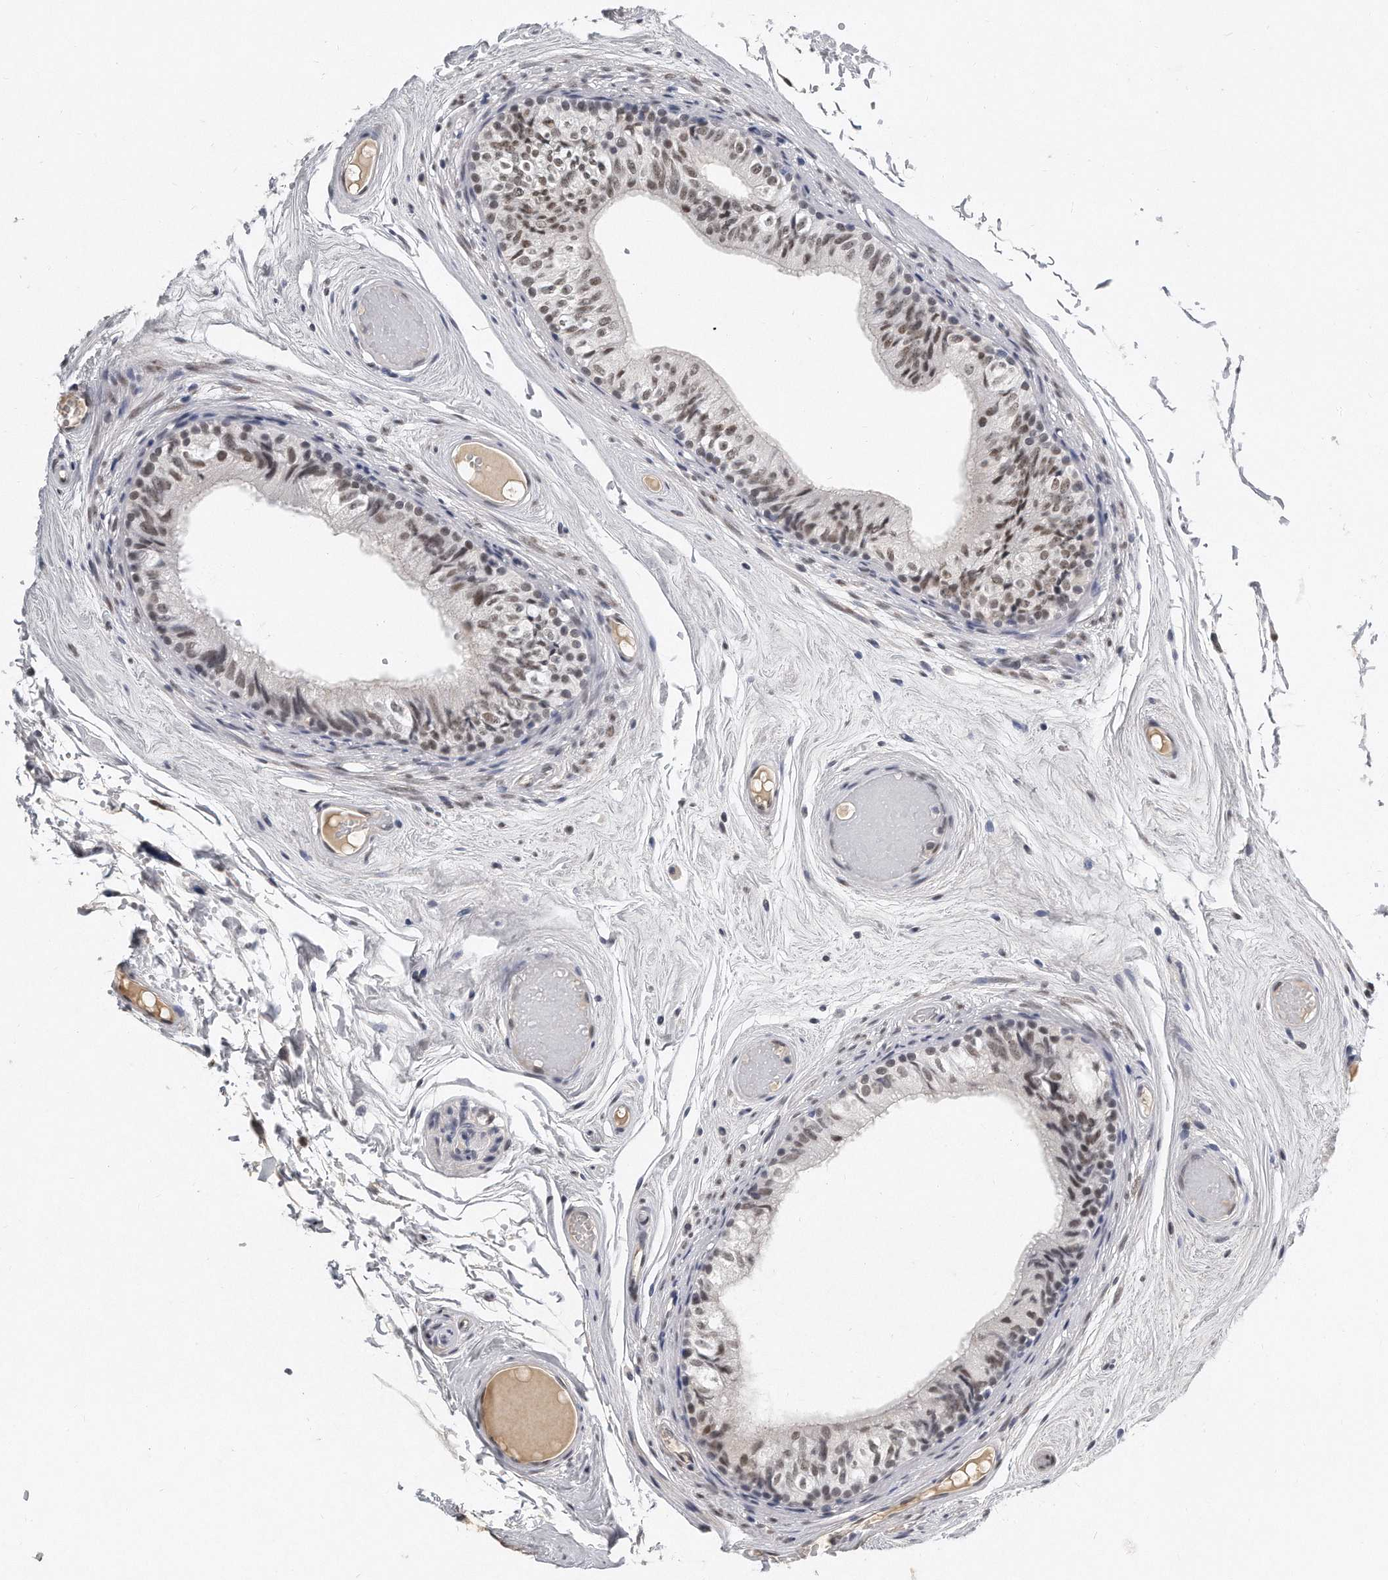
{"staining": {"intensity": "moderate", "quantity": ">75%", "location": "nuclear"}, "tissue": "epididymis", "cell_type": "Glandular cells", "image_type": "normal", "snomed": [{"axis": "morphology", "description": "Normal tissue, NOS"}, {"axis": "topography", "description": "Epididymis"}], "caption": "Epididymis stained with immunohistochemistry (IHC) demonstrates moderate nuclear positivity in approximately >75% of glandular cells.", "gene": "CTBP2", "patient": {"sex": "male", "age": 79}}